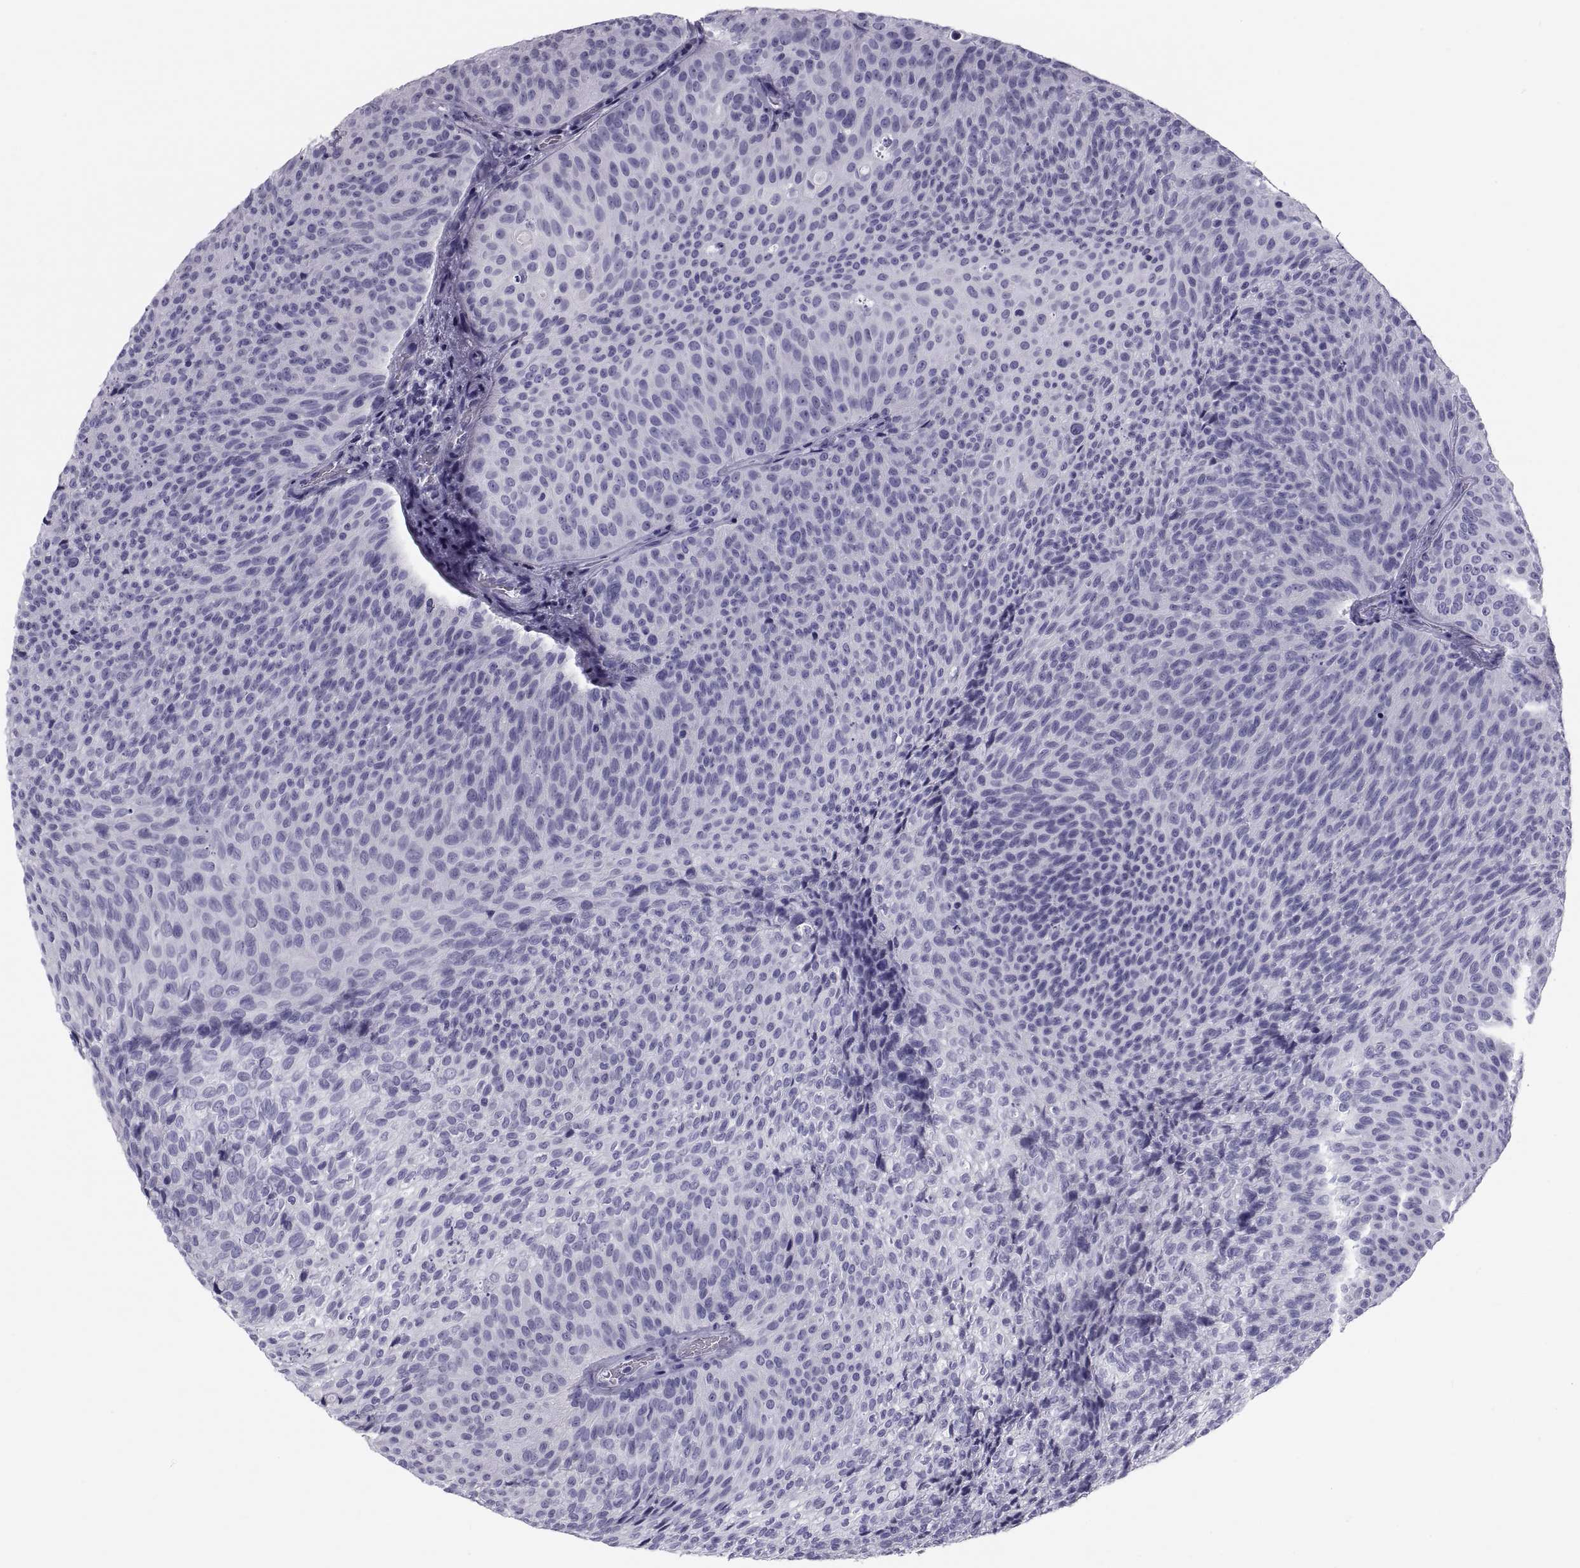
{"staining": {"intensity": "negative", "quantity": "none", "location": "none"}, "tissue": "urothelial cancer", "cell_type": "Tumor cells", "image_type": "cancer", "snomed": [{"axis": "morphology", "description": "Urothelial carcinoma, Low grade"}, {"axis": "topography", "description": "Urinary bladder"}], "caption": "Tumor cells show no significant protein positivity in urothelial cancer. (Immunohistochemistry (ihc), brightfield microscopy, high magnification).", "gene": "DEFB129", "patient": {"sex": "male", "age": 78}}